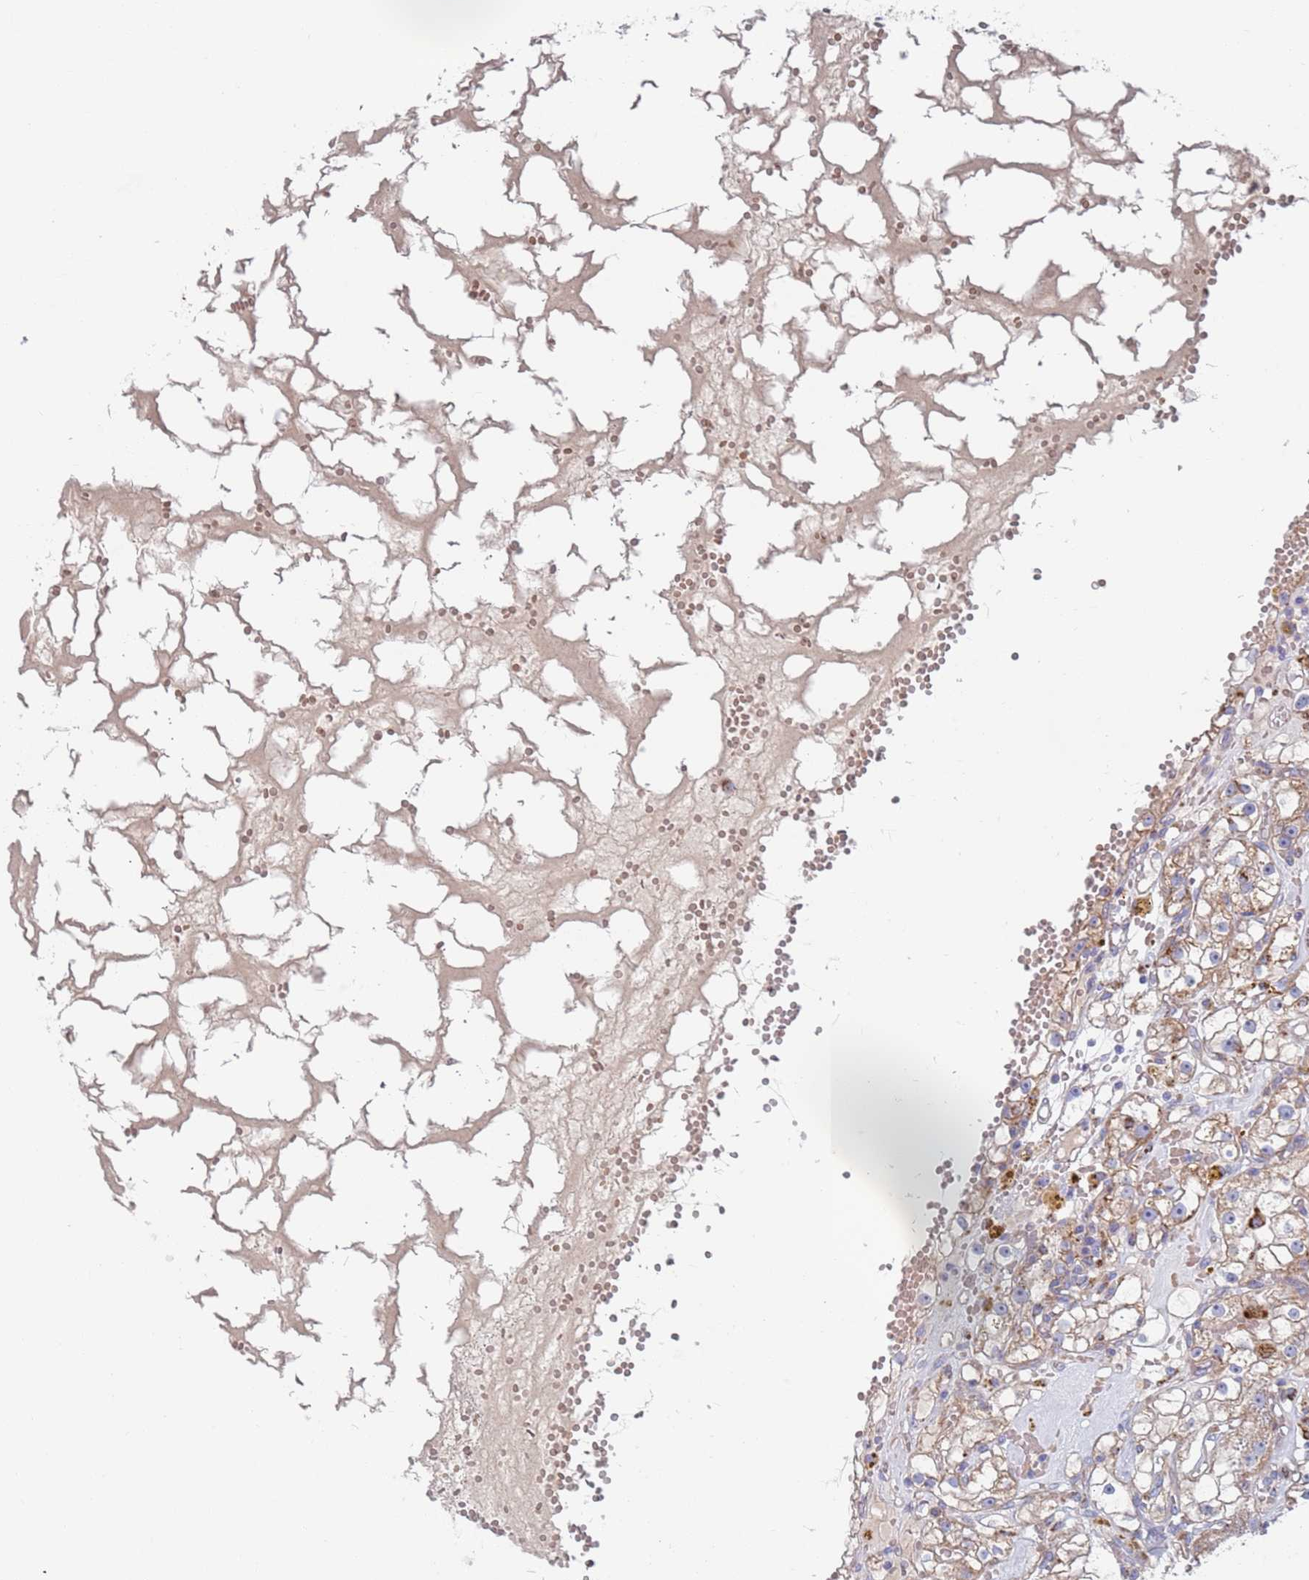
{"staining": {"intensity": "moderate", "quantity": "25%-75%", "location": "cytoplasmic/membranous"}, "tissue": "renal cancer", "cell_type": "Tumor cells", "image_type": "cancer", "snomed": [{"axis": "morphology", "description": "Adenocarcinoma, NOS"}, {"axis": "topography", "description": "Kidney"}], "caption": "Human renal cancer stained with a brown dye reveals moderate cytoplasmic/membranous positive positivity in approximately 25%-75% of tumor cells.", "gene": "CHCHD6", "patient": {"sex": "male", "age": 56}}